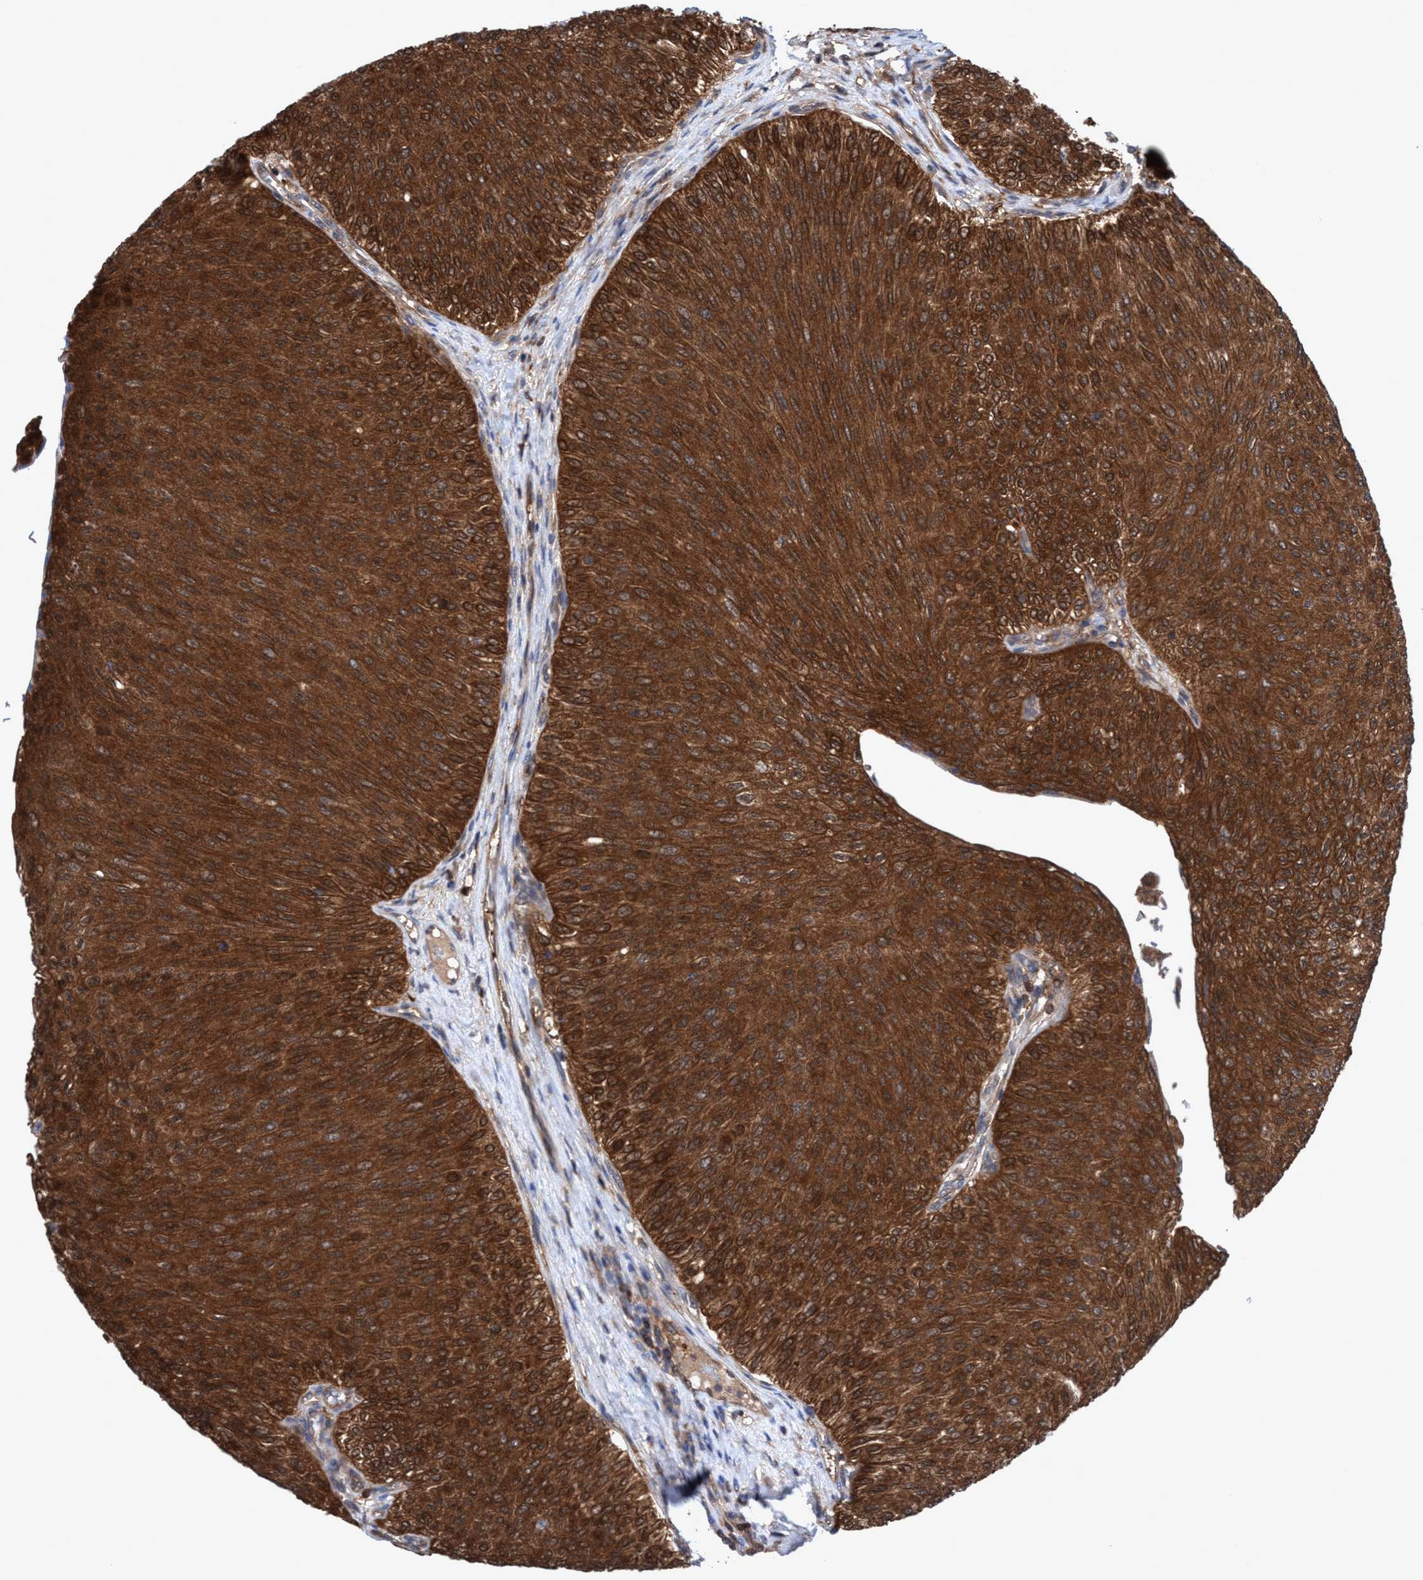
{"staining": {"intensity": "strong", "quantity": ">75%", "location": "cytoplasmic/membranous"}, "tissue": "urothelial cancer", "cell_type": "Tumor cells", "image_type": "cancer", "snomed": [{"axis": "morphology", "description": "Urothelial carcinoma, Low grade"}, {"axis": "topography", "description": "Urinary bladder"}], "caption": "Urothelial cancer tissue reveals strong cytoplasmic/membranous expression in approximately >75% of tumor cells, visualized by immunohistochemistry. The staining was performed using DAB to visualize the protein expression in brown, while the nuclei were stained in blue with hematoxylin (Magnification: 20x).", "gene": "GLOD4", "patient": {"sex": "male", "age": 78}}